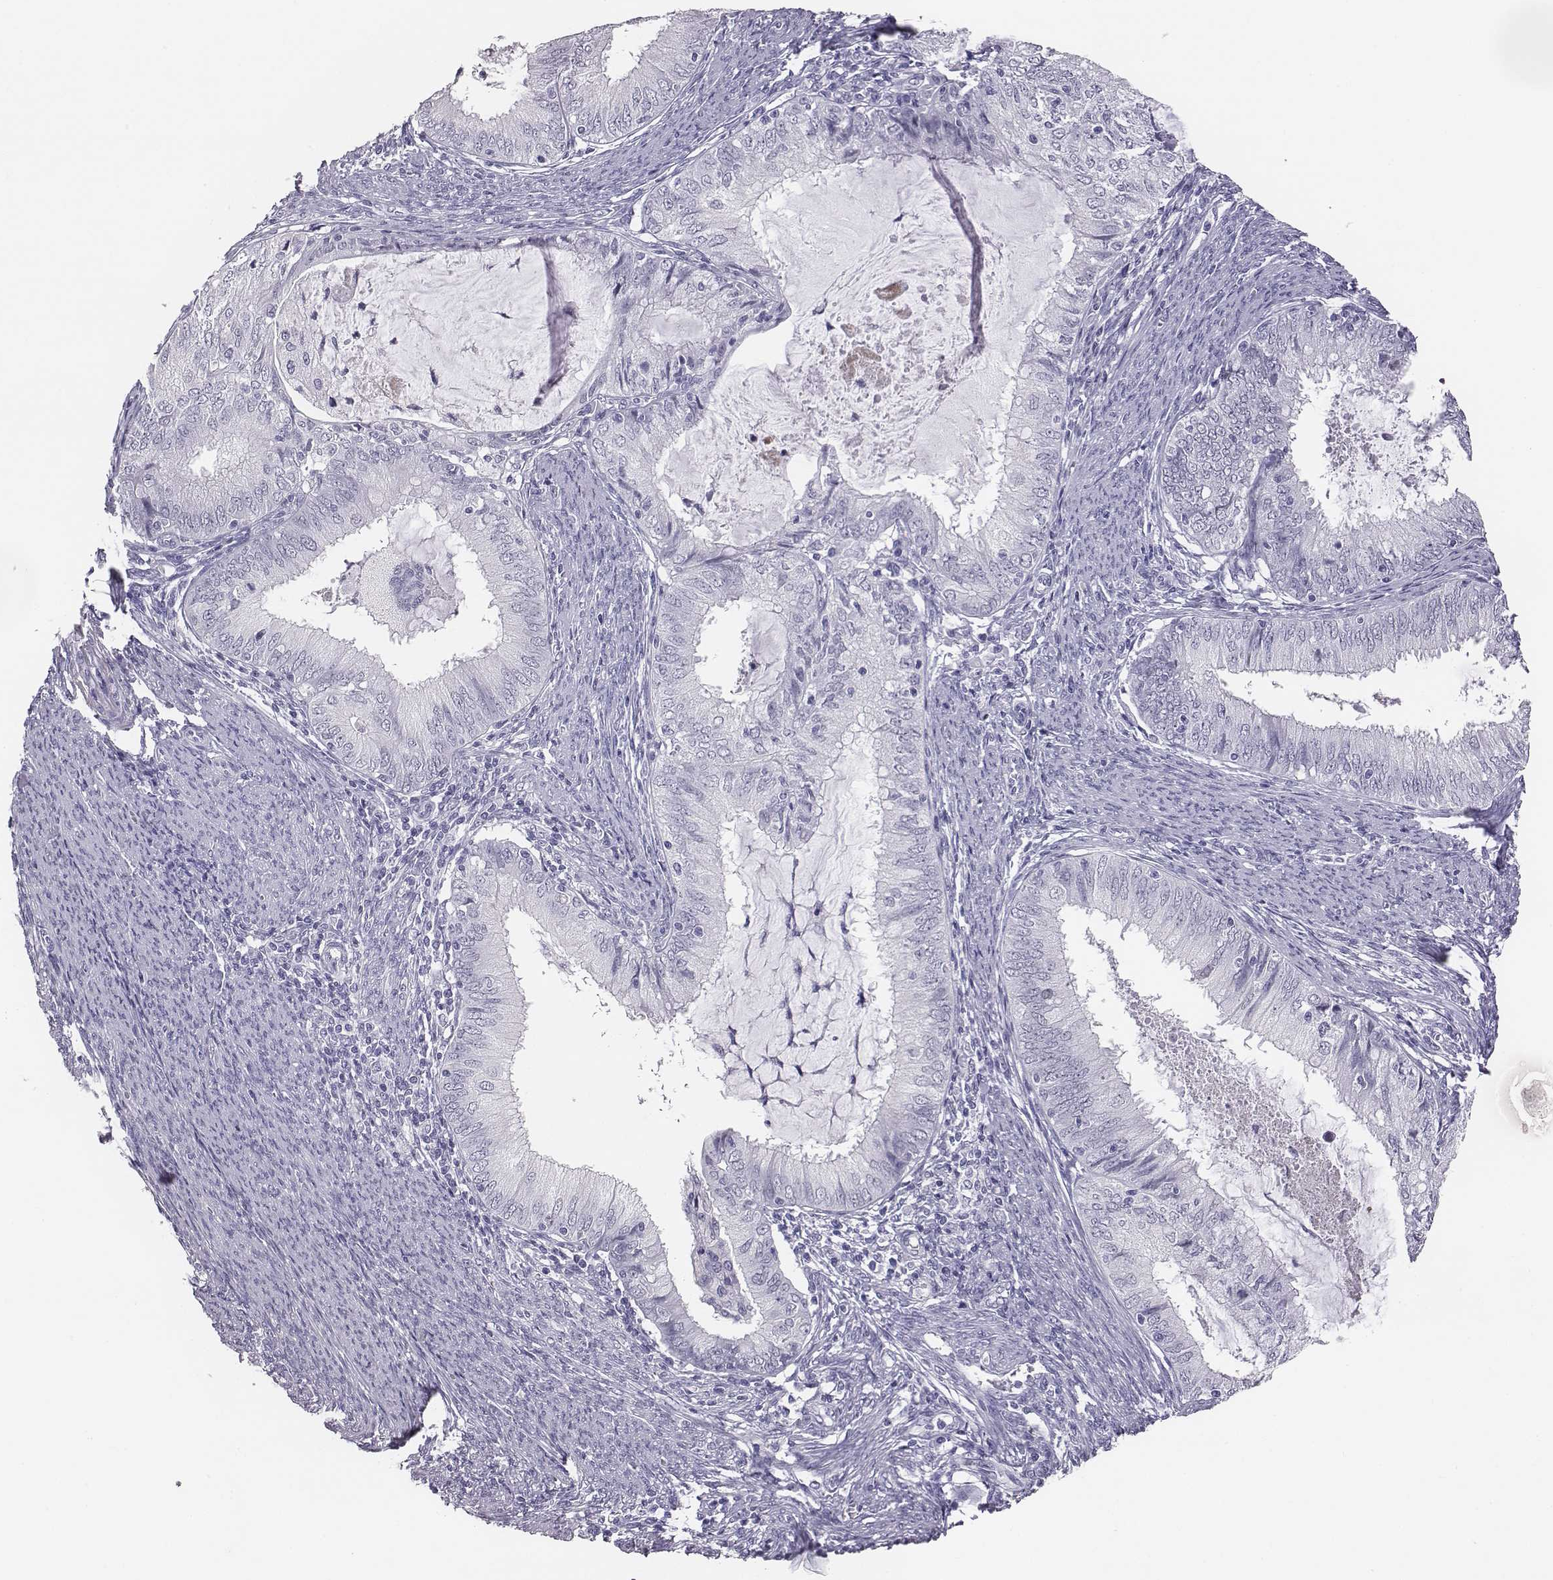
{"staining": {"intensity": "negative", "quantity": "none", "location": "none"}, "tissue": "endometrial cancer", "cell_type": "Tumor cells", "image_type": "cancer", "snomed": [{"axis": "morphology", "description": "Adenocarcinoma, NOS"}, {"axis": "topography", "description": "Endometrium"}], "caption": "Immunohistochemistry (IHC) image of human endometrial cancer stained for a protein (brown), which exhibits no staining in tumor cells.", "gene": "ACOD1", "patient": {"sex": "female", "age": 57}}